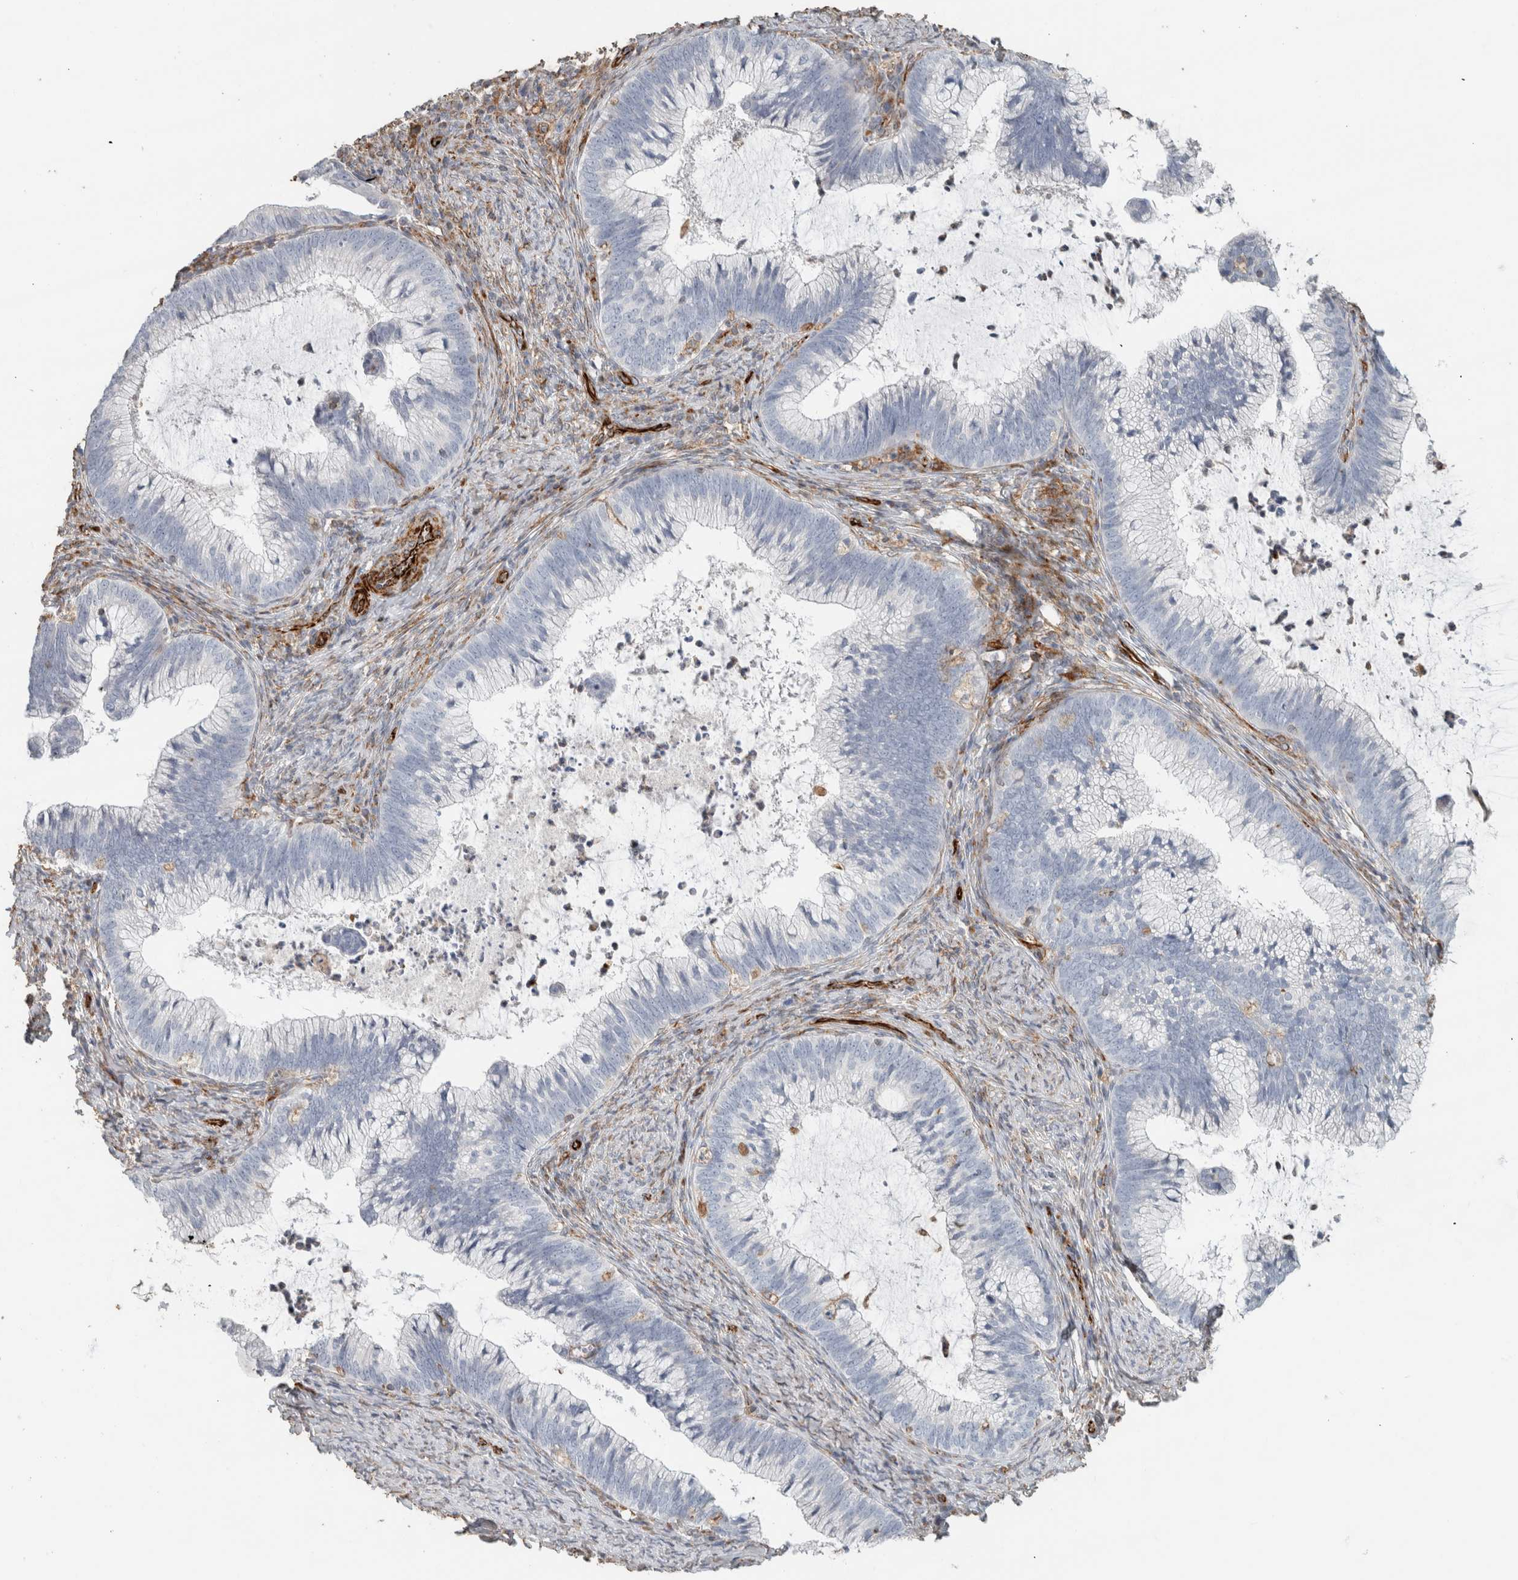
{"staining": {"intensity": "negative", "quantity": "none", "location": "none"}, "tissue": "cervical cancer", "cell_type": "Tumor cells", "image_type": "cancer", "snomed": [{"axis": "morphology", "description": "Adenocarcinoma, NOS"}, {"axis": "topography", "description": "Cervix"}], "caption": "The micrograph reveals no significant expression in tumor cells of cervical cancer.", "gene": "LY86", "patient": {"sex": "female", "age": 36}}